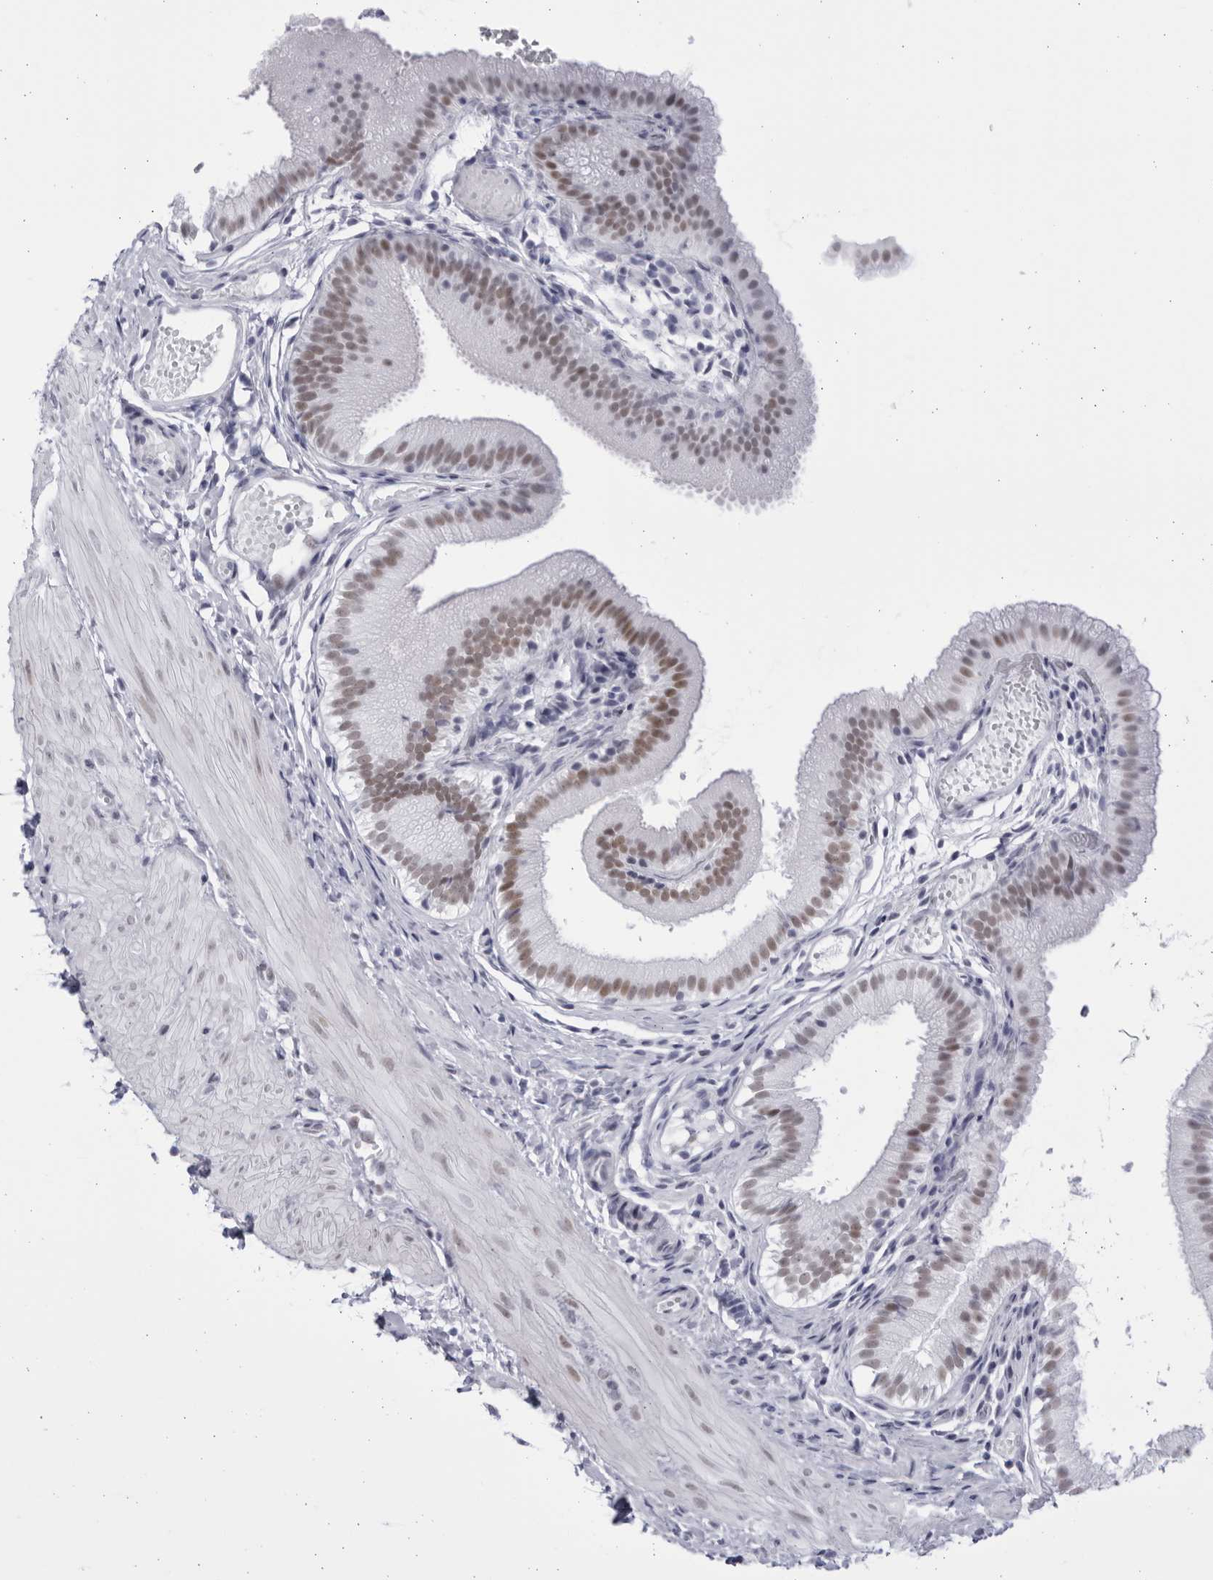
{"staining": {"intensity": "moderate", "quantity": ">75%", "location": "nuclear"}, "tissue": "gallbladder", "cell_type": "Glandular cells", "image_type": "normal", "snomed": [{"axis": "morphology", "description": "Normal tissue, NOS"}, {"axis": "topography", "description": "Gallbladder"}], "caption": "This histopathology image shows normal gallbladder stained with IHC to label a protein in brown. The nuclear of glandular cells show moderate positivity for the protein. Nuclei are counter-stained blue.", "gene": "CCDC181", "patient": {"sex": "female", "age": 26}}